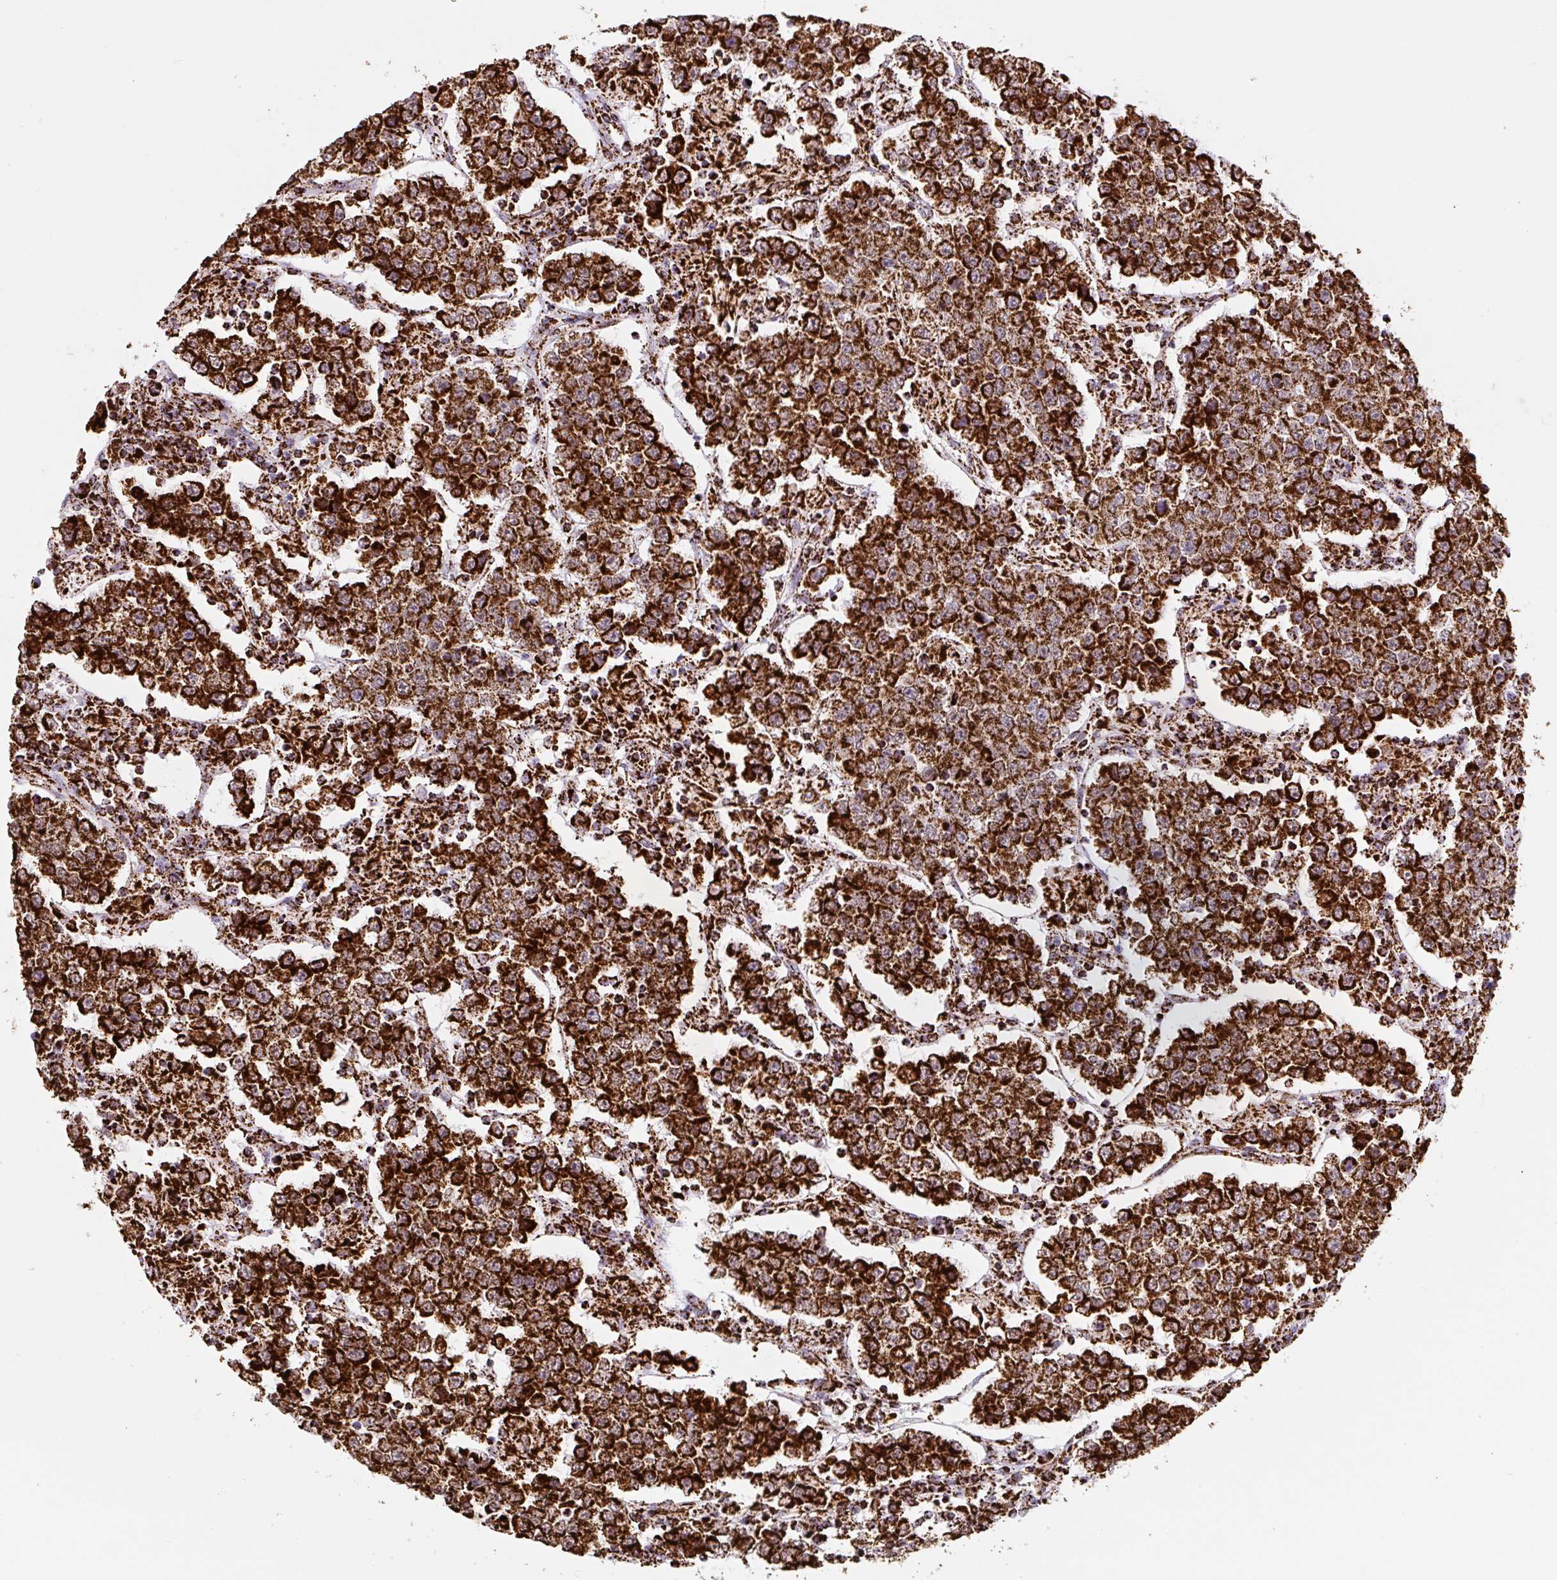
{"staining": {"intensity": "strong", "quantity": ">75%", "location": "cytoplasmic/membranous"}, "tissue": "testis cancer", "cell_type": "Tumor cells", "image_type": "cancer", "snomed": [{"axis": "morphology", "description": "Normal tissue, NOS"}, {"axis": "morphology", "description": "Urothelial carcinoma, High grade"}, {"axis": "morphology", "description": "Seminoma, NOS"}, {"axis": "morphology", "description": "Carcinoma, Embryonal, NOS"}, {"axis": "topography", "description": "Urinary bladder"}, {"axis": "topography", "description": "Testis"}], "caption": "The image reveals a brown stain indicating the presence of a protein in the cytoplasmic/membranous of tumor cells in embryonal carcinoma (testis).", "gene": "ATP5F1A", "patient": {"sex": "male", "age": 41}}